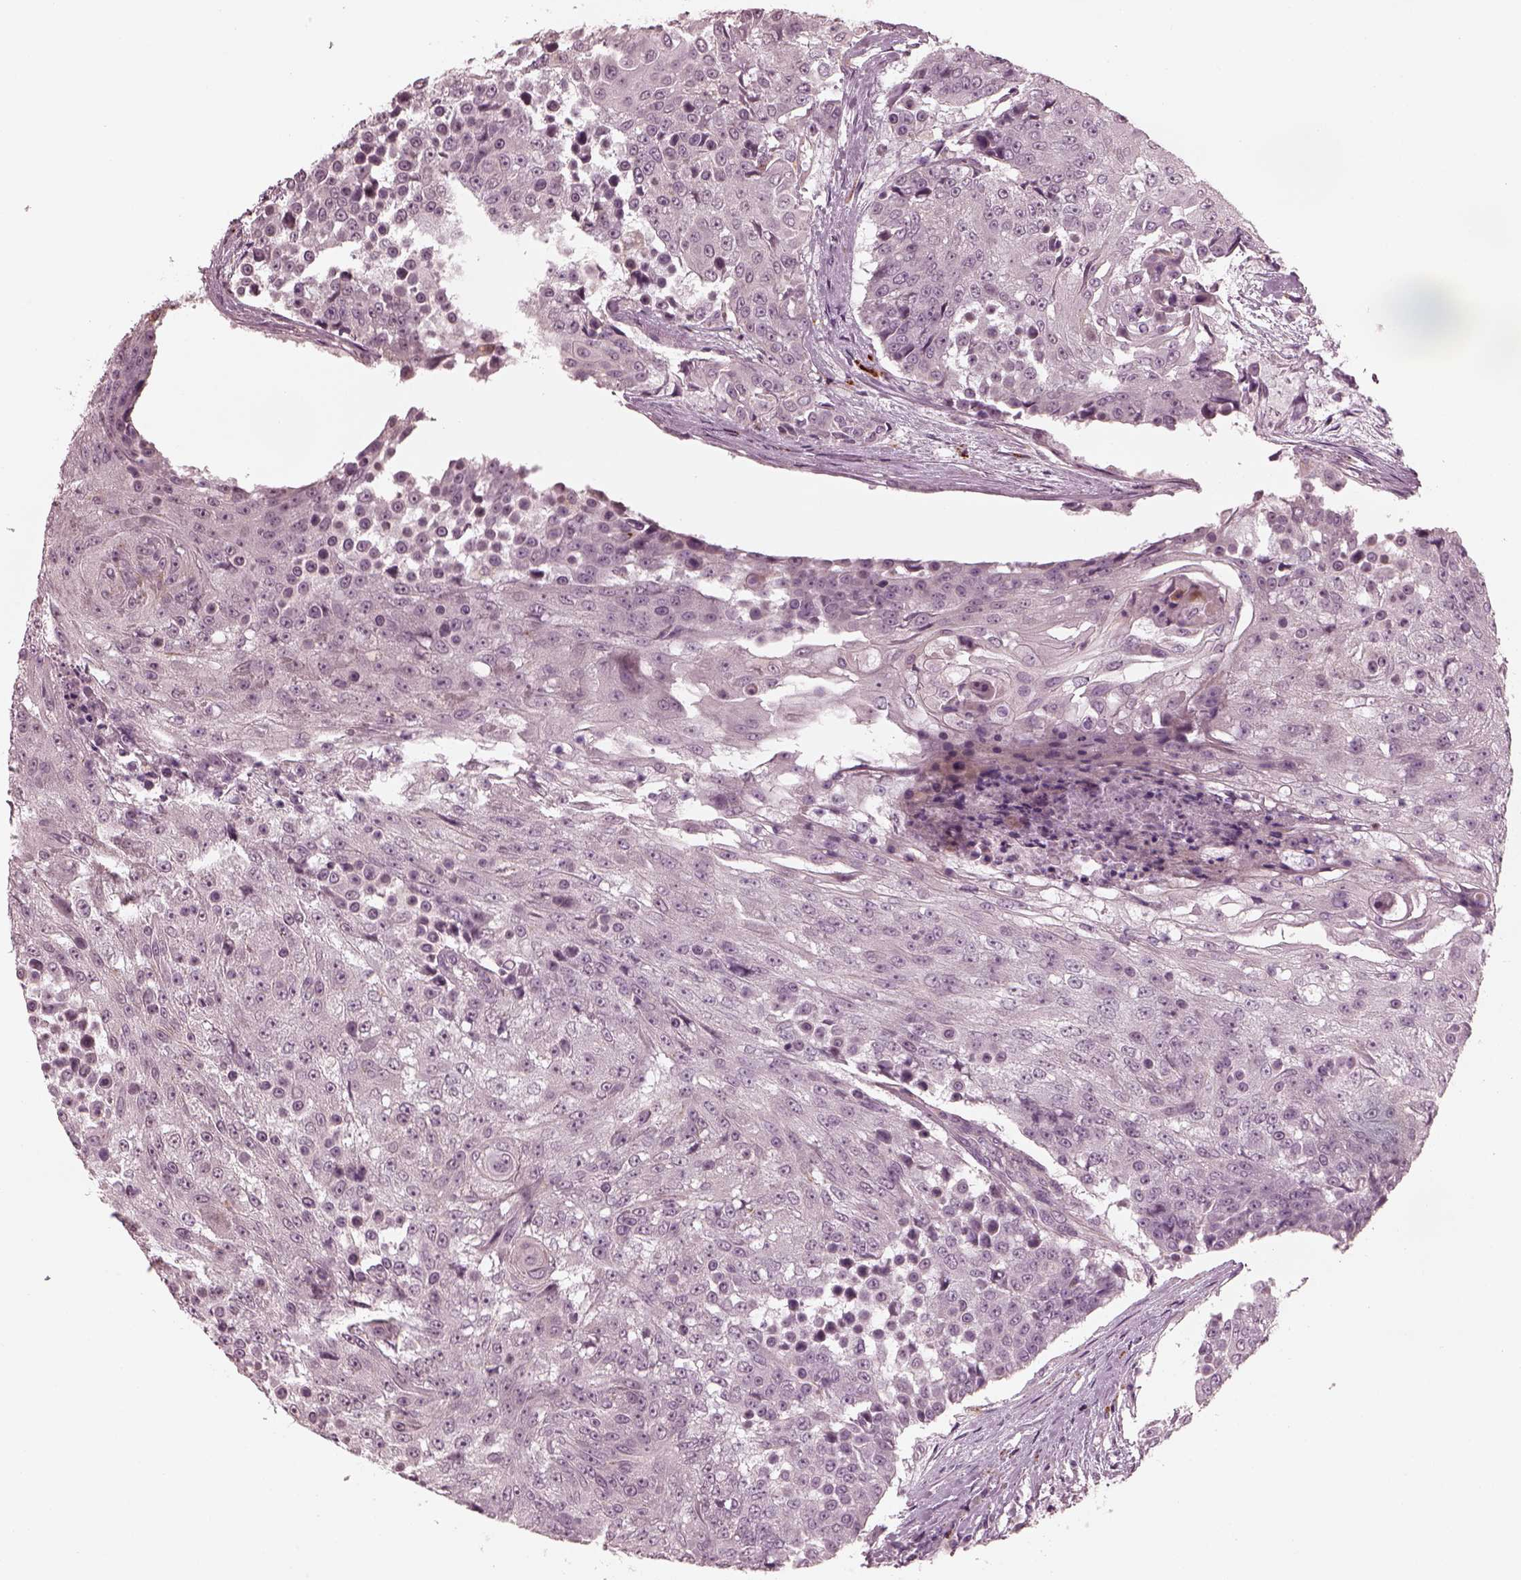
{"staining": {"intensity": "negative", "quantity": "none", "location": "none"}, "tissue": "urothelial cancer", "cell_type": "Tumor cells", "image_type": "cancer", "snomed": [{"axis": "morphology", "description": "Urothelial carcinoma, High grade"}, {"axis": "topography", "description": "Urinary bladder"}], "caption": "Photomicrograph shows no protein expression in tumor cells of urothelial cancer tissue.", "gene": "KIF6", "patient": {"sex": "female", "age": 63}}